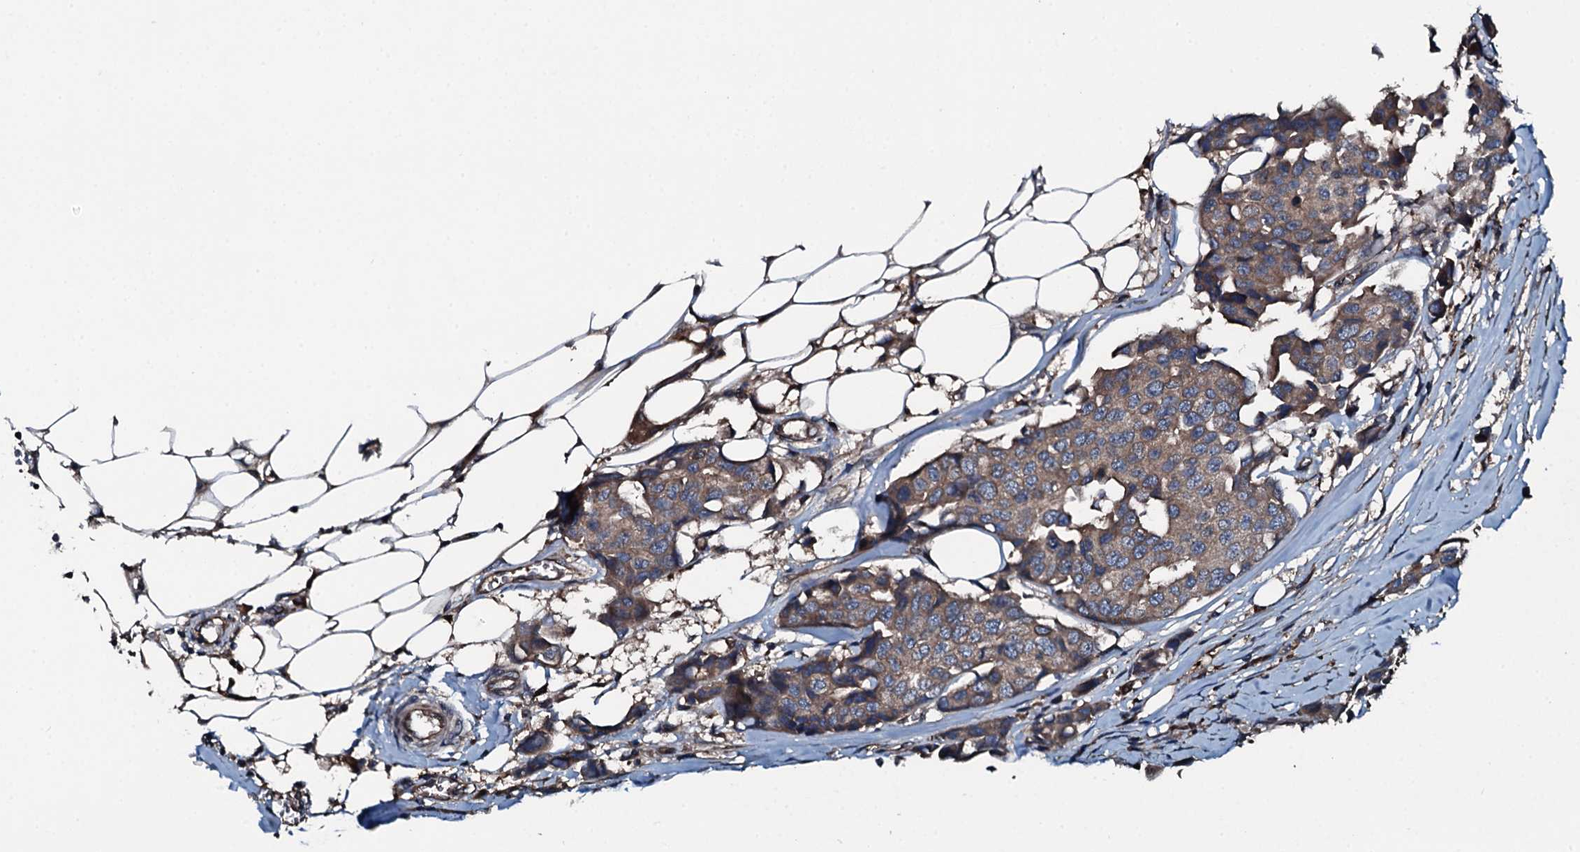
{"staining": {"intensity": "moderate", "quantity": ">75%", "location": "cytoplasmic/membranous"}, "tissue": "breast cancer", "cell_type": "Tumor cells", "image_type": "cancer", "snomed": [{"axis": "morphology", "description": "Duct carcinoma"}, {"axis": "topography", "description": "Breast"}], "caption": "IHC image of neoplastic tissue: human intraductal carcinoma (breast) stained using immunohistochemistry (IHC) exhibits medium levels of moderate protein expression localized specifically in the cytoplasmic/membranous of tumor cells, appearing as a cytoplasmic/membranous brown color.", "gene": "AARS1", "patient": {"sex": "female", "age": 80}}